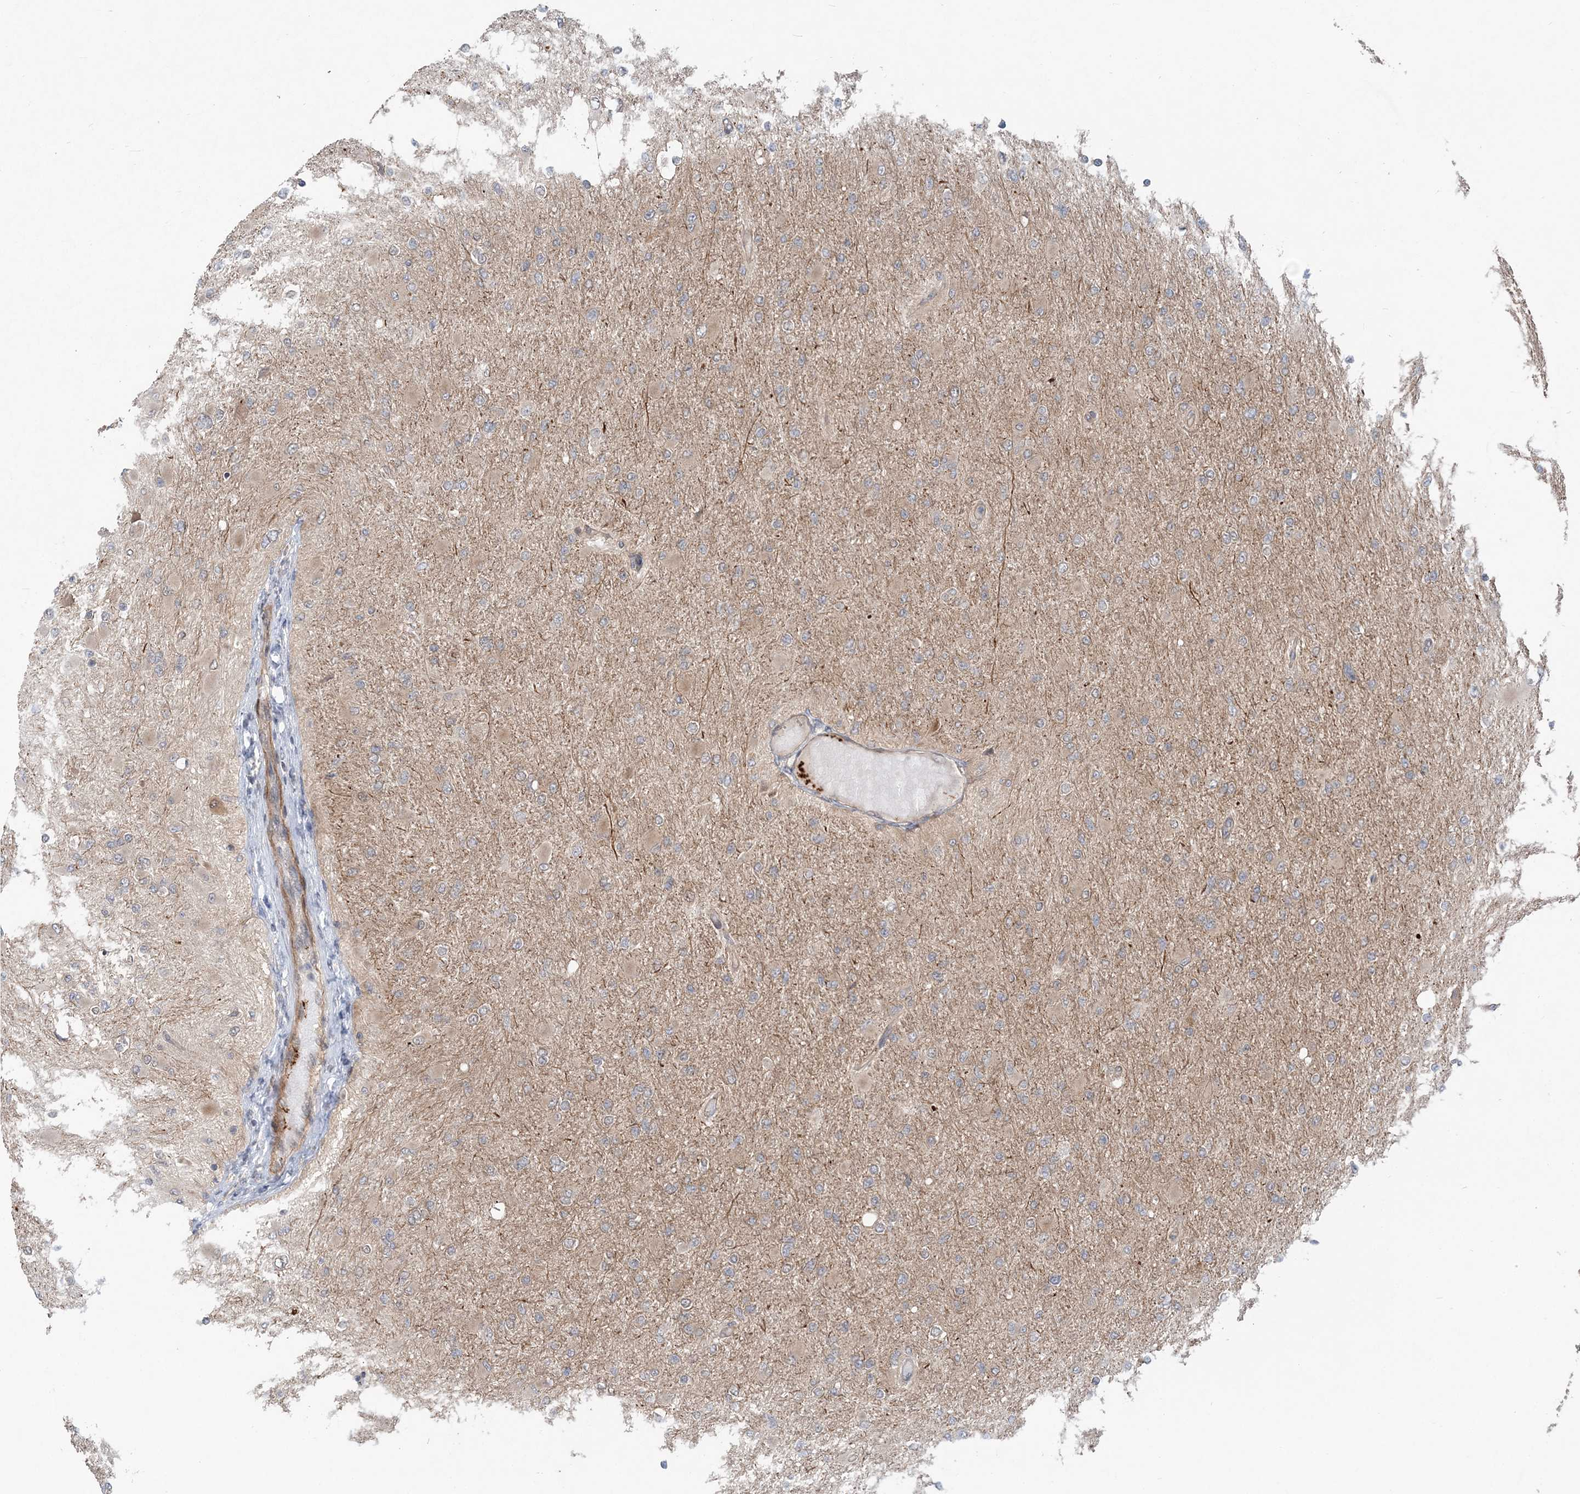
{"staining": {"intensity": "weak", "quantity": "<25%", "location": "cytoplasmic/membranous"}, "tissue": "glioma", "cell_type": "Tumor cells", "image_type": "cancer", "snomed": [{"axis": "morphology", "description": "Glioma, malignant, High grade"}, {"axis": "topography", "description": "Cerebral cortex"}], "caption": "Immunohistochemistry (IHC) image of human glioma stained for a protein (brown), which shows no expression in tumor cells.", "gene": "GEMIN5", "patient": {"sex": "female", "age": 36}}